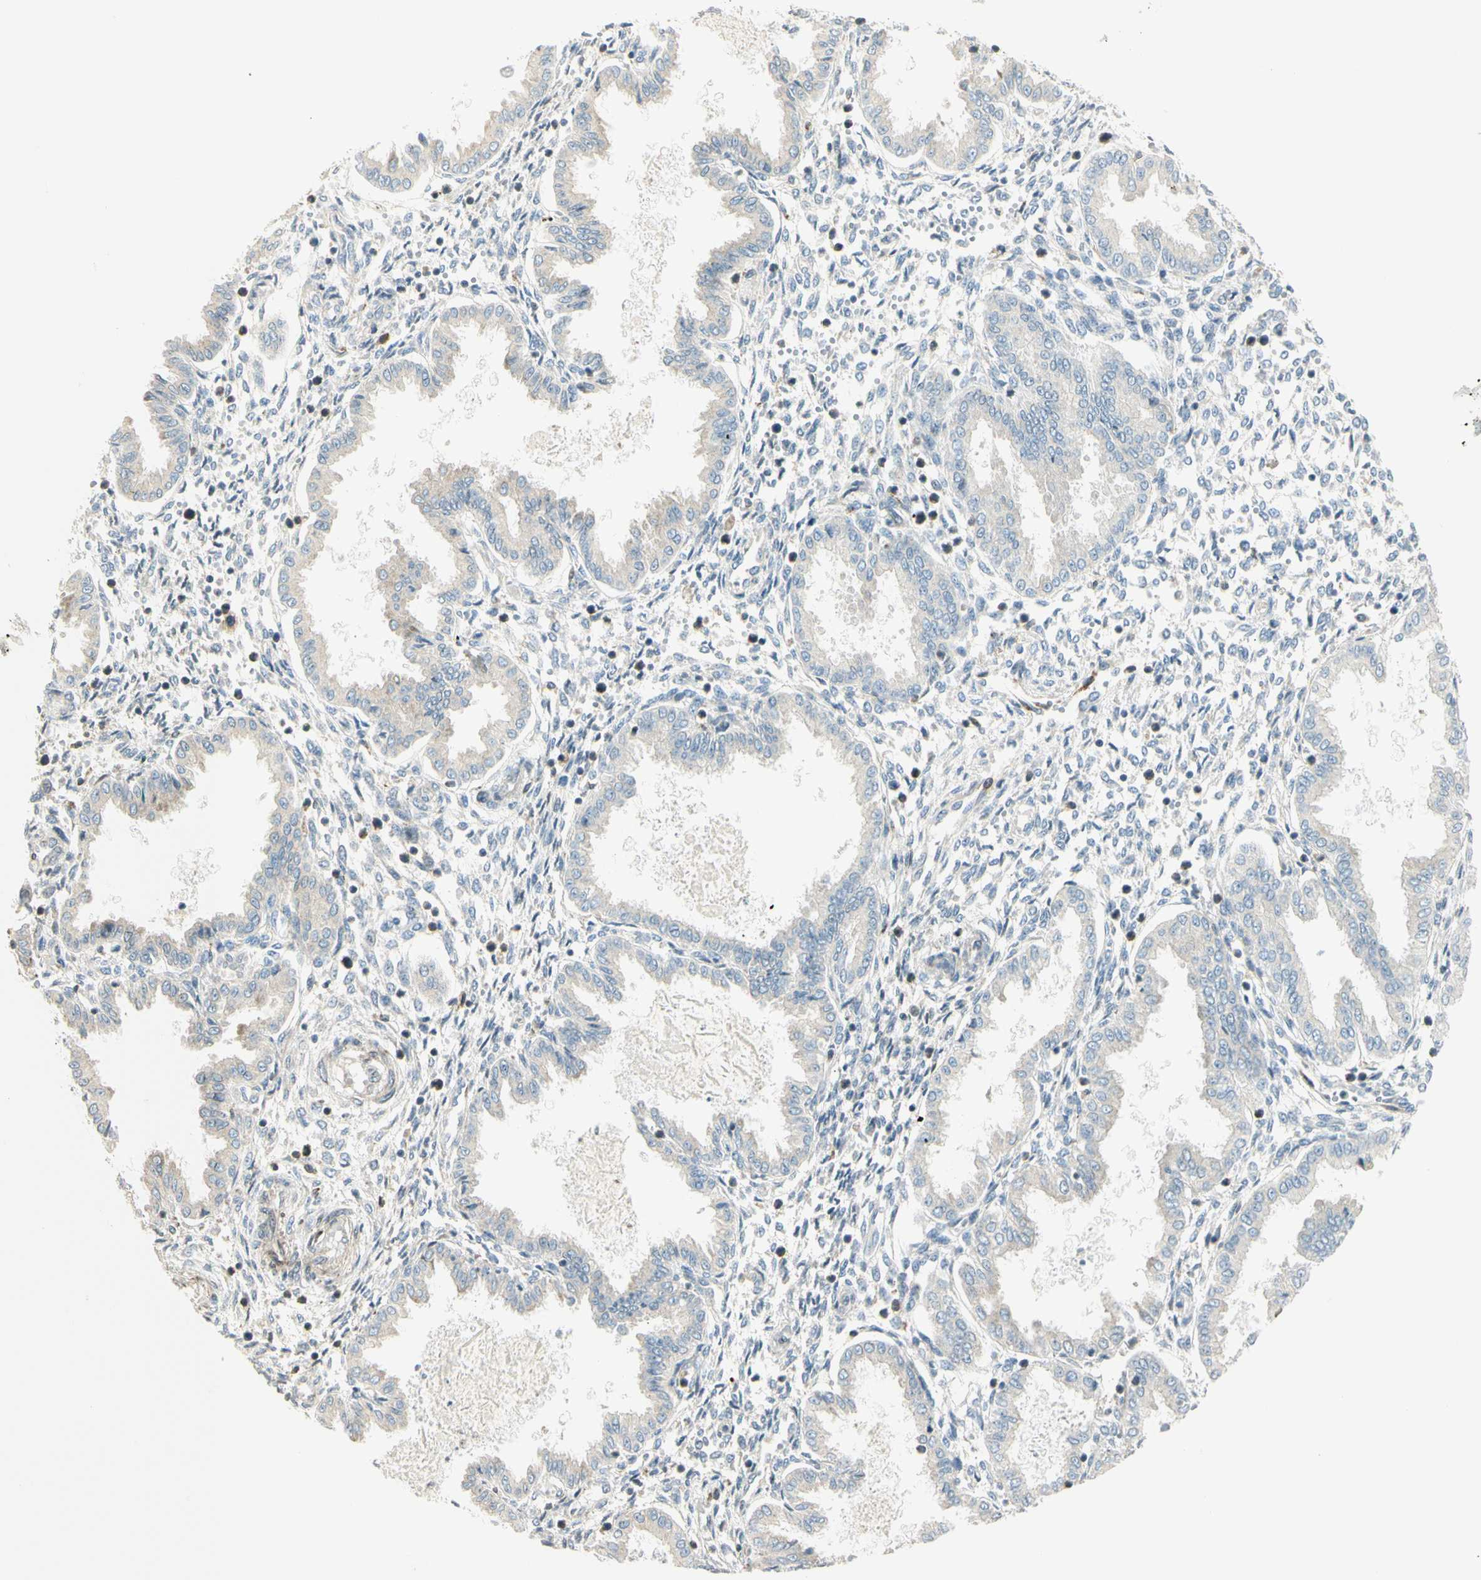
{"staining": {"intensity": "negative", "quantity": "none", "location": "none"}, "tissue": "endometrium", "cell_type": "Cells in endometrial stroma", "image_type": "normal", "snomed": [{"axis": "morphology", "description": "Normal tissue, NOS"}, {"axis": "topography", "description": "Endometrium"}], "caption": "This is a histopathology image of IHC staining of normal endometrium, which shows no expression in cells in endometrial stroma.", "gene": "TNFSF11", "patient": {"sex": "female", "age": 33}}